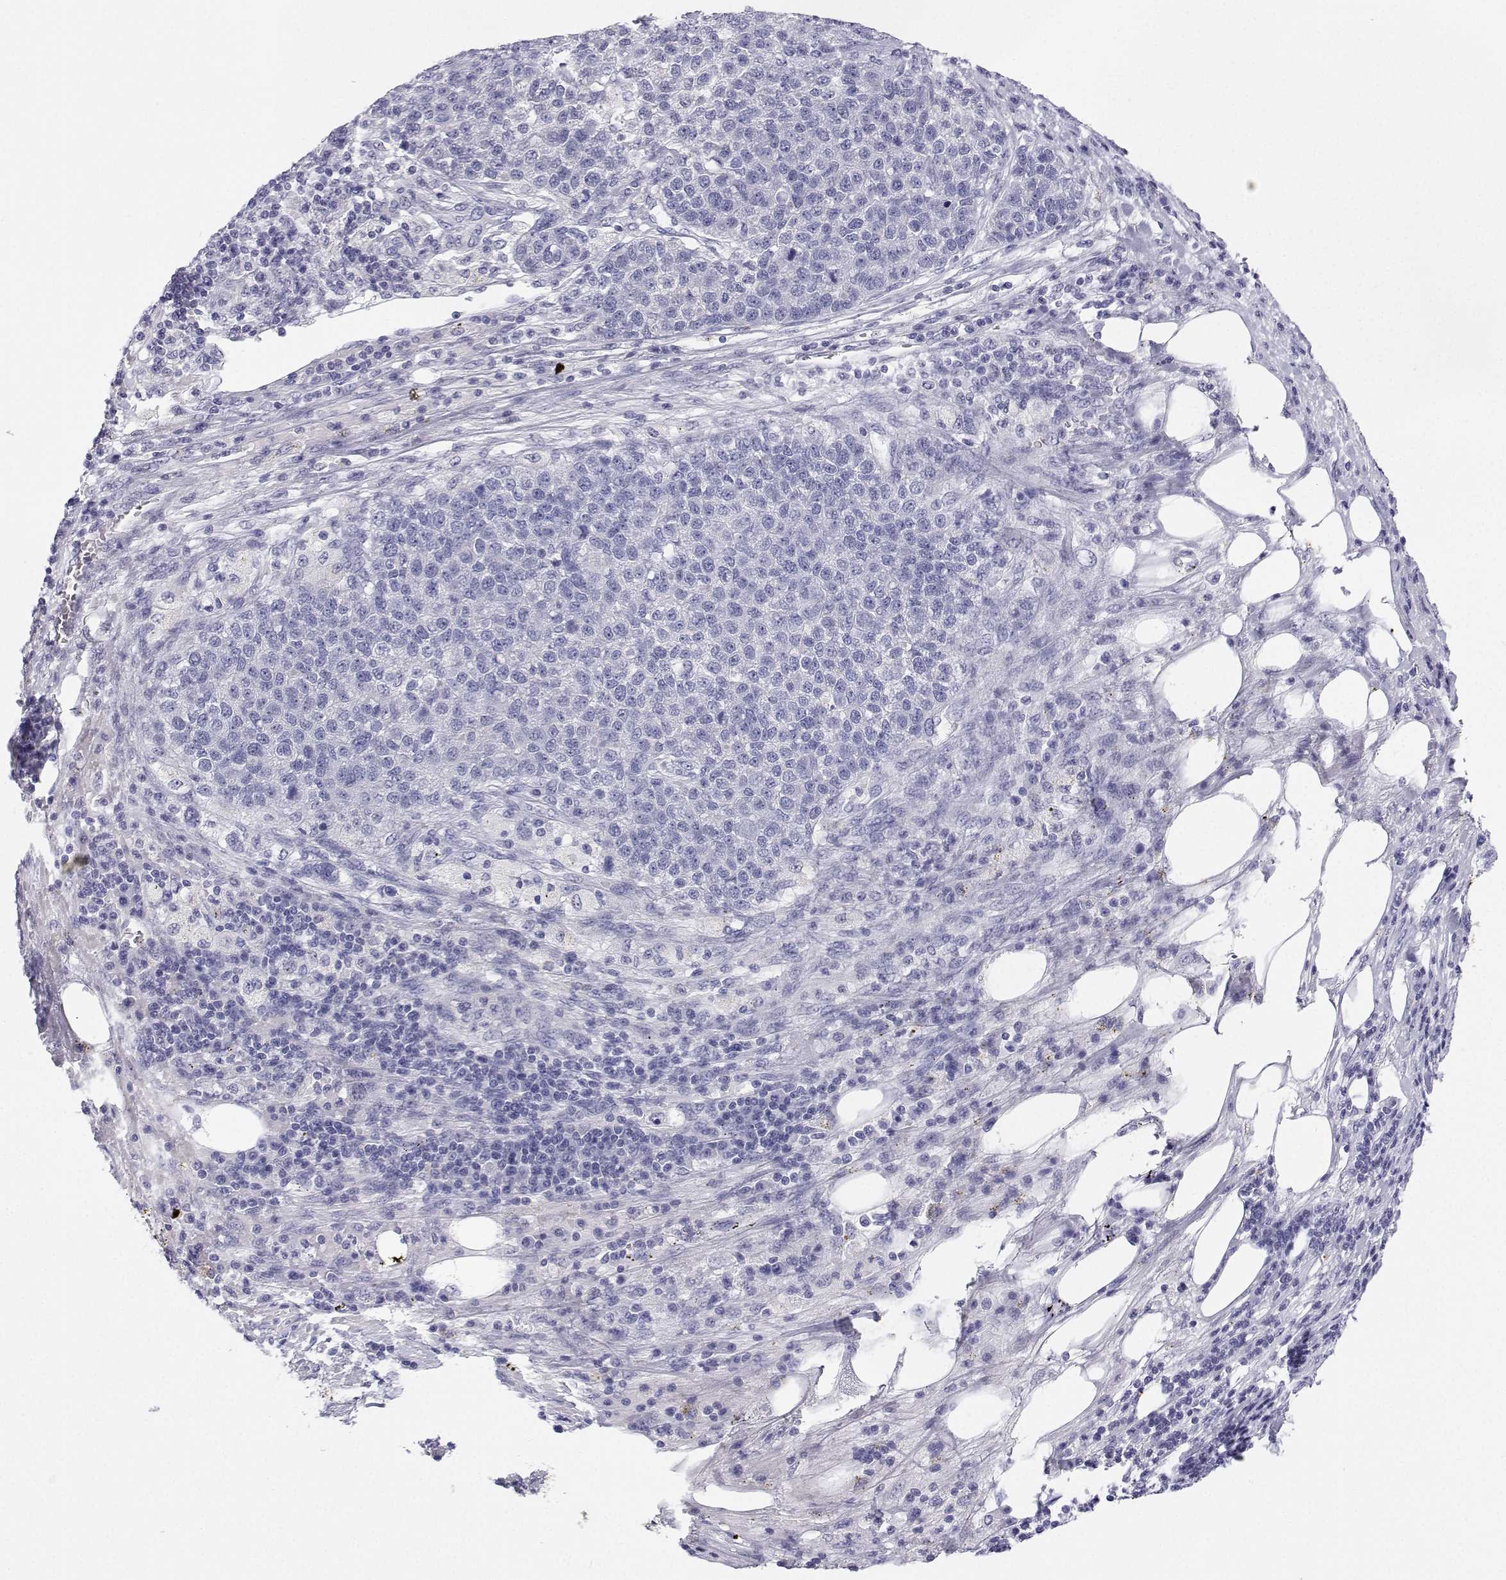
{"staining": {"intensity": "negative", "quantity": "none", "location": "none"}, "tissue": "pancreatic cancer", "cell_type": "Tumor cells", "image_type": "cancer", "snomed": [{"axis": "morphology", "description": "Adenocarcinoma, NOS"}, {"axis": "topography", "description": "Pancreas"}], "caption": "This is a micrograph of immunohistochemistry staining of pancreatic adenocarcinoma, which shows no staining in tumor cells.", "gene": "BHMT", "patient": {"sex": "female", "age": 61}}